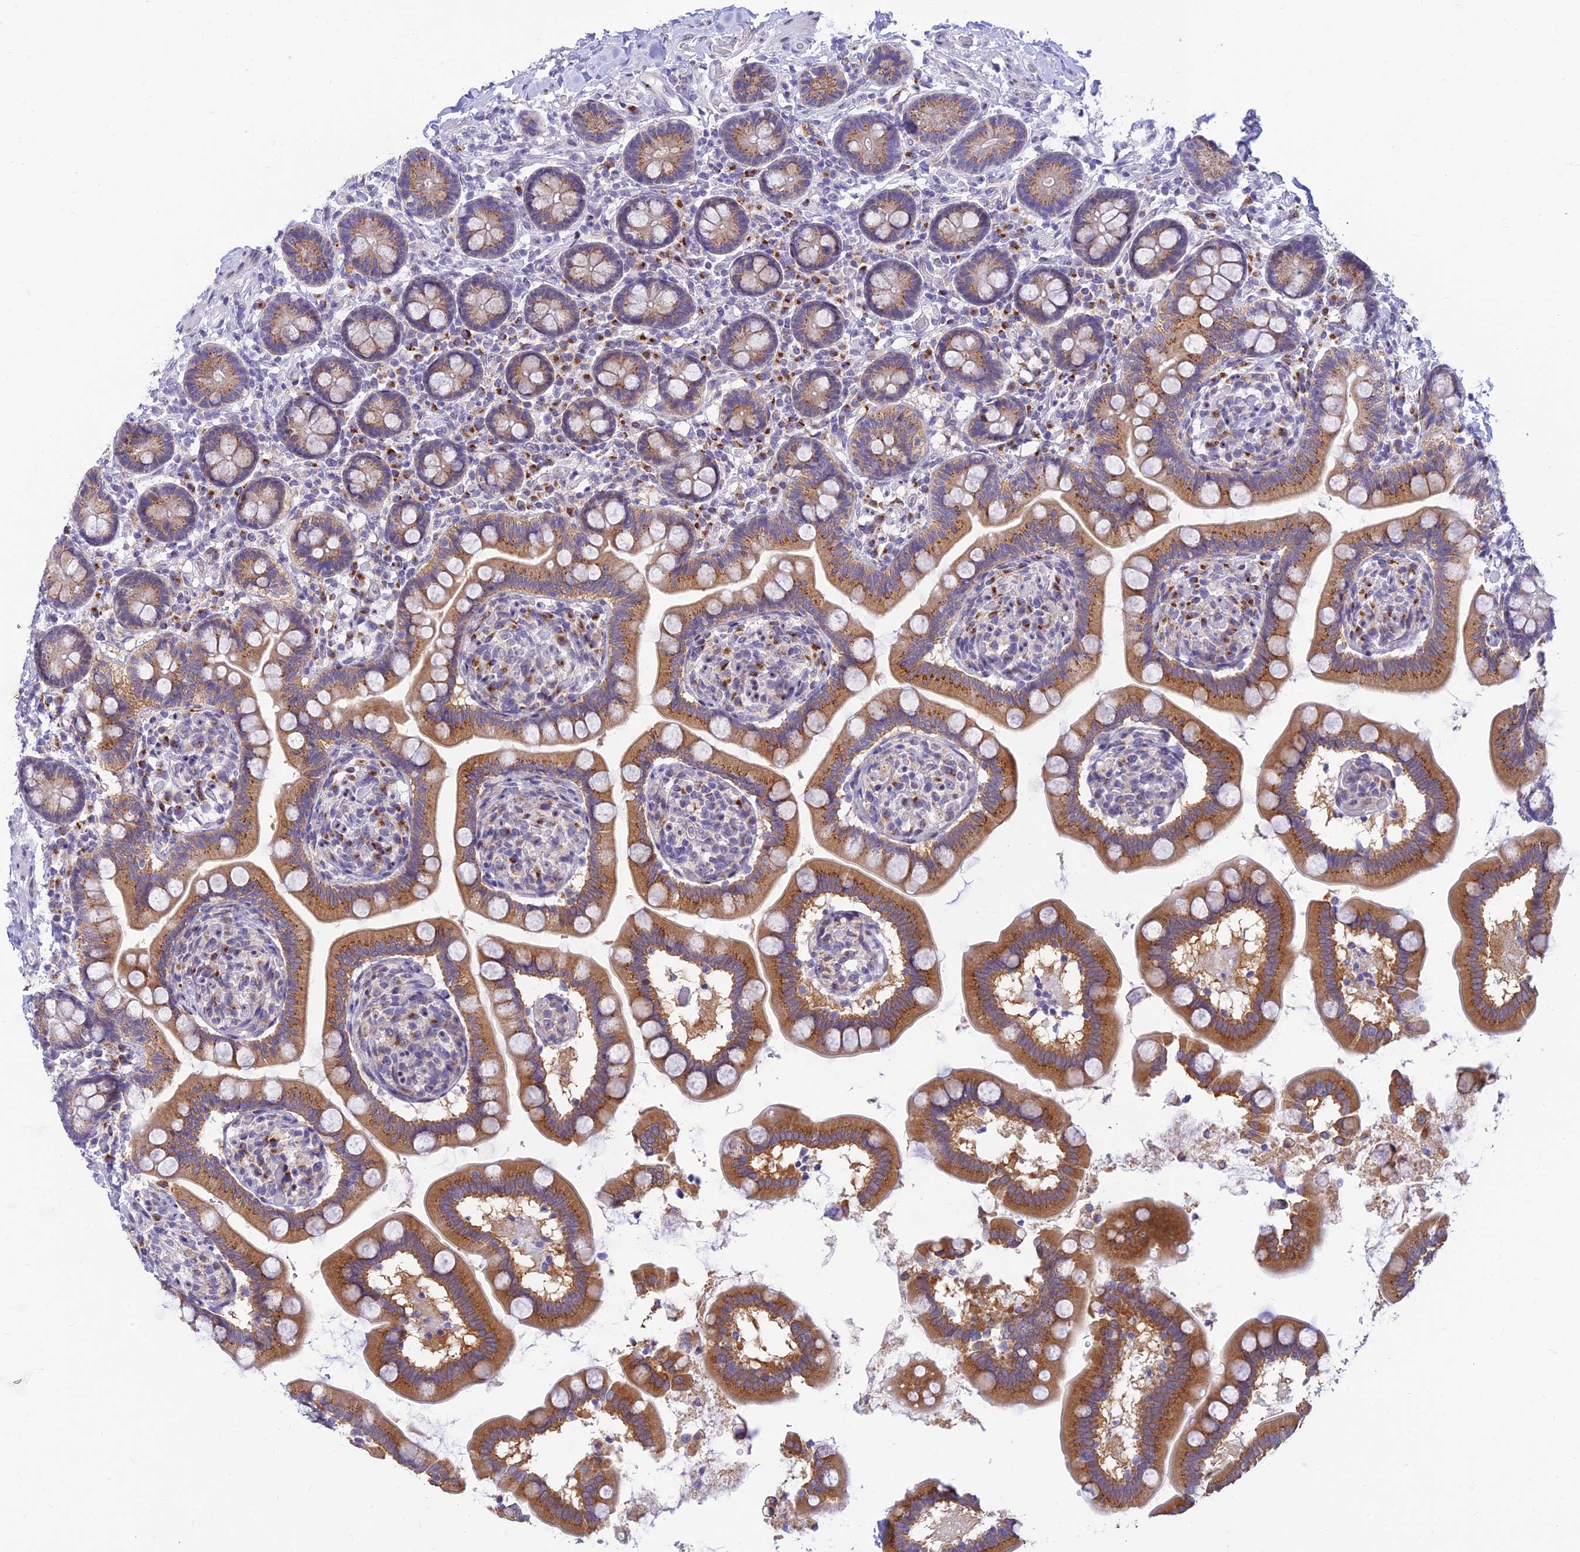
{"staining": {"intensity": "moderate", "quantity": ">75%", "location": "cytoplasmic/membranous"}, "tissue": "small intestine", "cell_type": "Glandular cells", "image_type": "normal", "snomed": [{"axis": "morphology", "description": "Normal tissue, NOS"}, {"axis": "topography", "description": "Small intestine"}], "caption": "A medium amount of moderate cytoplasmic/membranous expression is appreciated in approximately >75% of glandular cells in unremarkable small intestine. Nuclei are stained in blue.", "gene": "INKA1", "patient": {"sex": "female", "age": 64}}